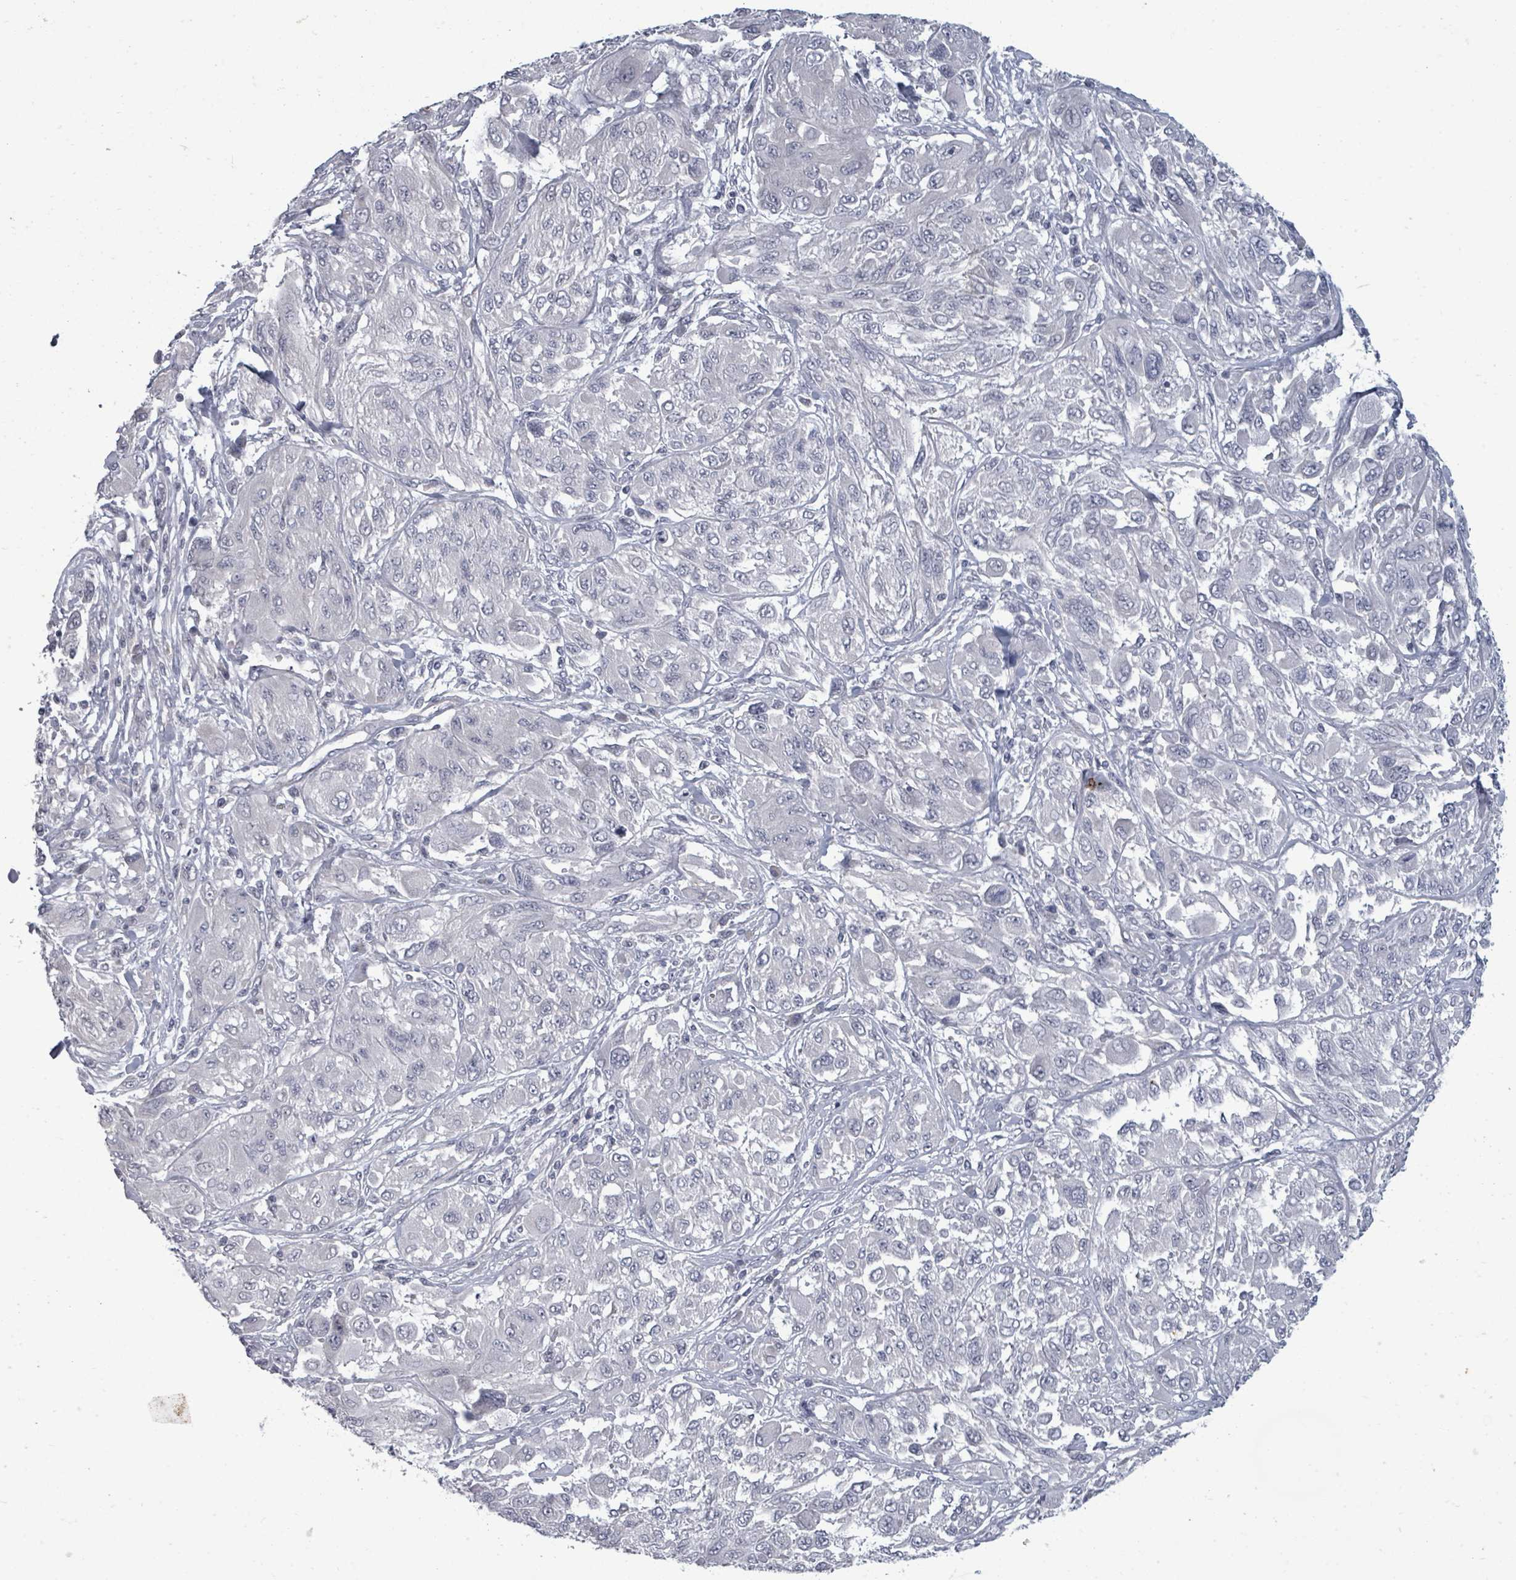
{"staining": {"intensity": "negative", "quantity": "none", "location": "none"}, "tissue": "melanoma", "cell_type": "Tumor cells", "image_type": "cancer", "snomed": [{"axis": "morphology", "description": "Malignant melanoma, NOS"}, {"axis": "topography", "description": "Skin"}], "caption": "Immunohistochemistry (IHC) of melanoma demonstrates no expression in tumor cells.", "gene": "ASB12", "patient": {"sex": "female", "age": 91}}